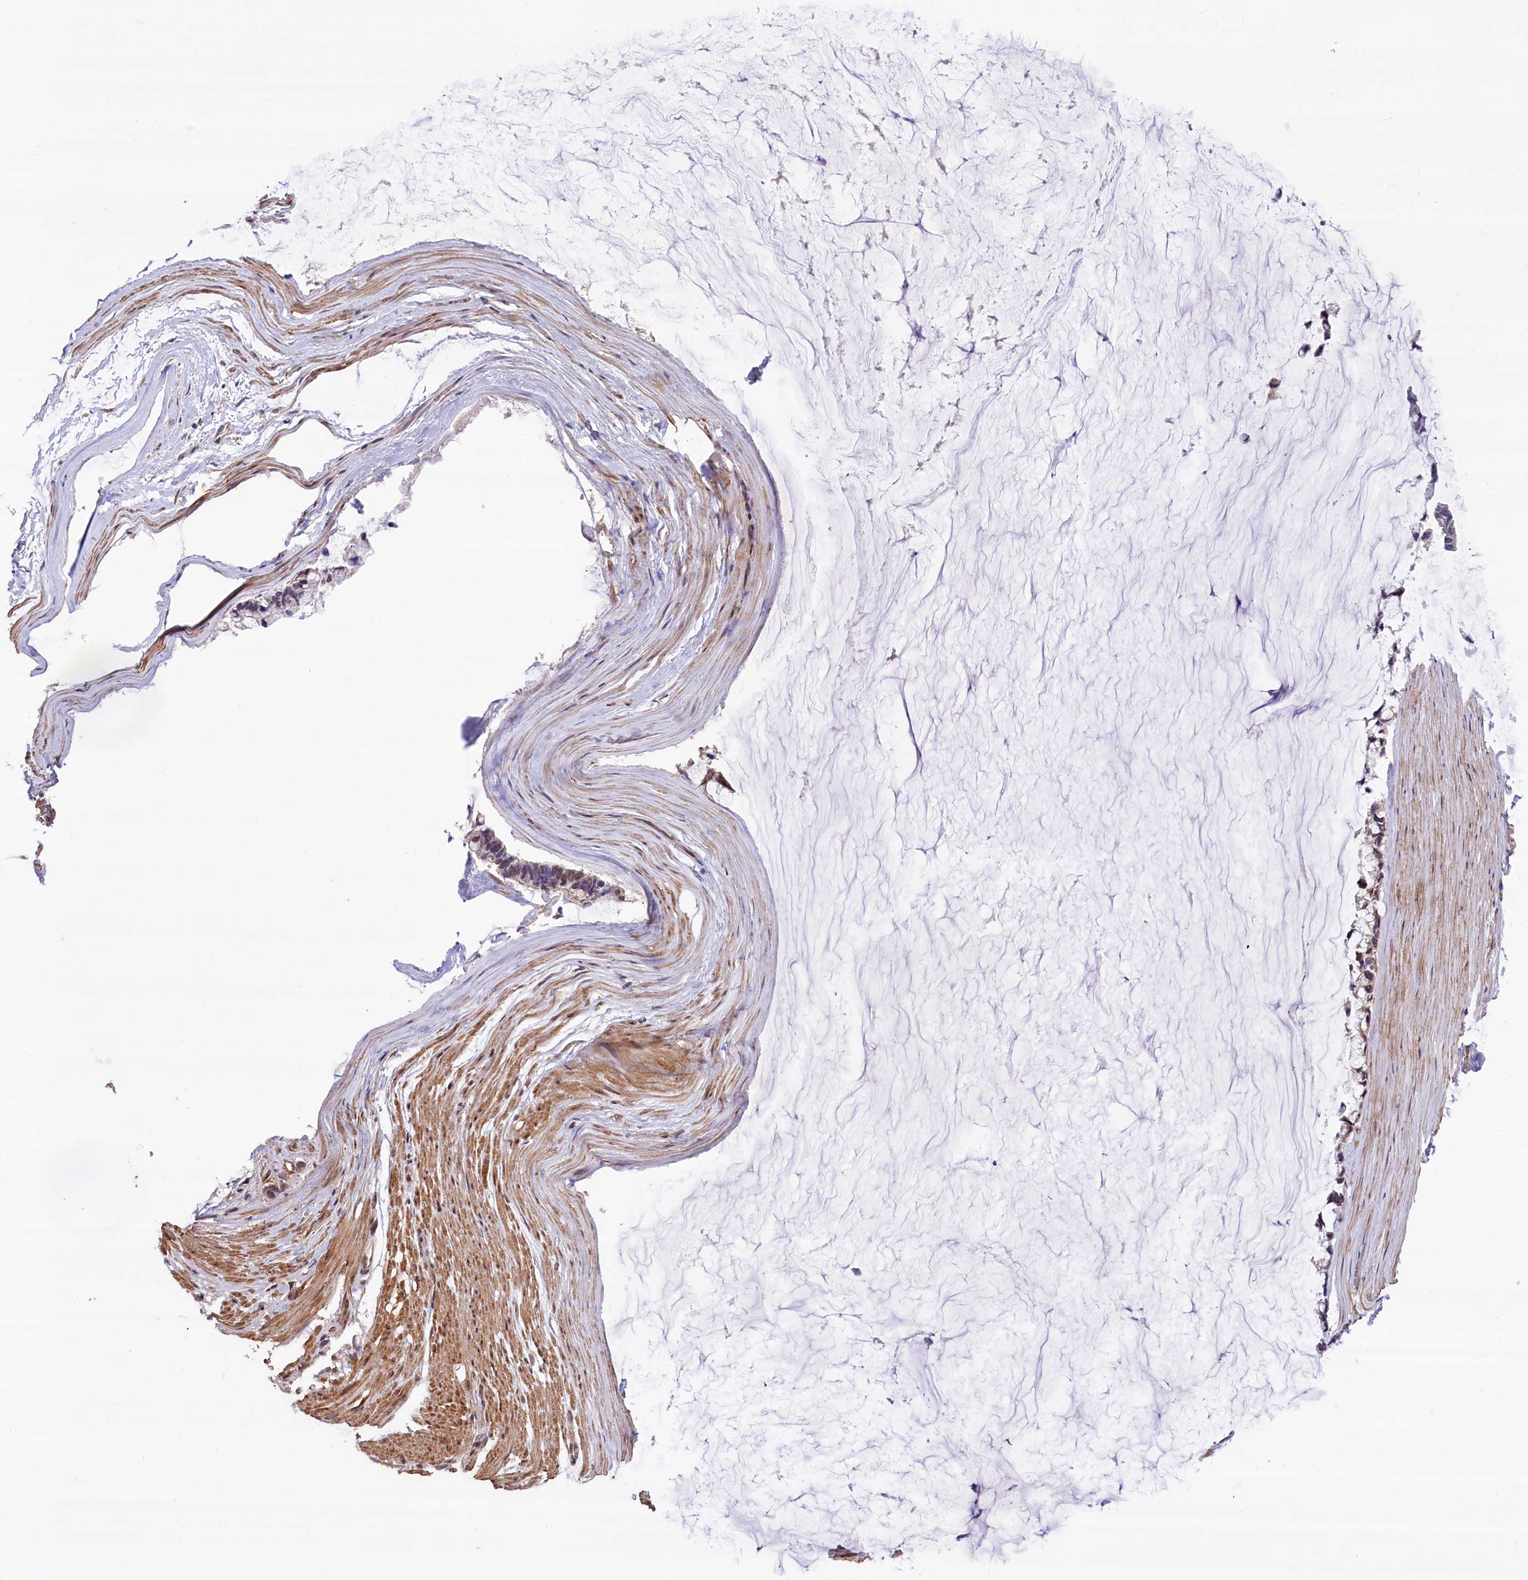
{"staining": {"intensity": "weak", "quantity": "<25%", "location": "nuclear"}, "tissue": "ovarian cancer", "cell_type": "Tumor cells", "image_type": "cancer", "snomed": [{"axis": "morphology", "description": "Cystadenocarcinoma, mucinous, NOS"}, {"axis": "topography", "description": "Ovary"}], "caption": "Tumor cells are negative for protein expression in human ovarian mucinous cystadenocarcinoma.", "gene": "HDAC5", "patient": {"sex": "female", "age": 39}}